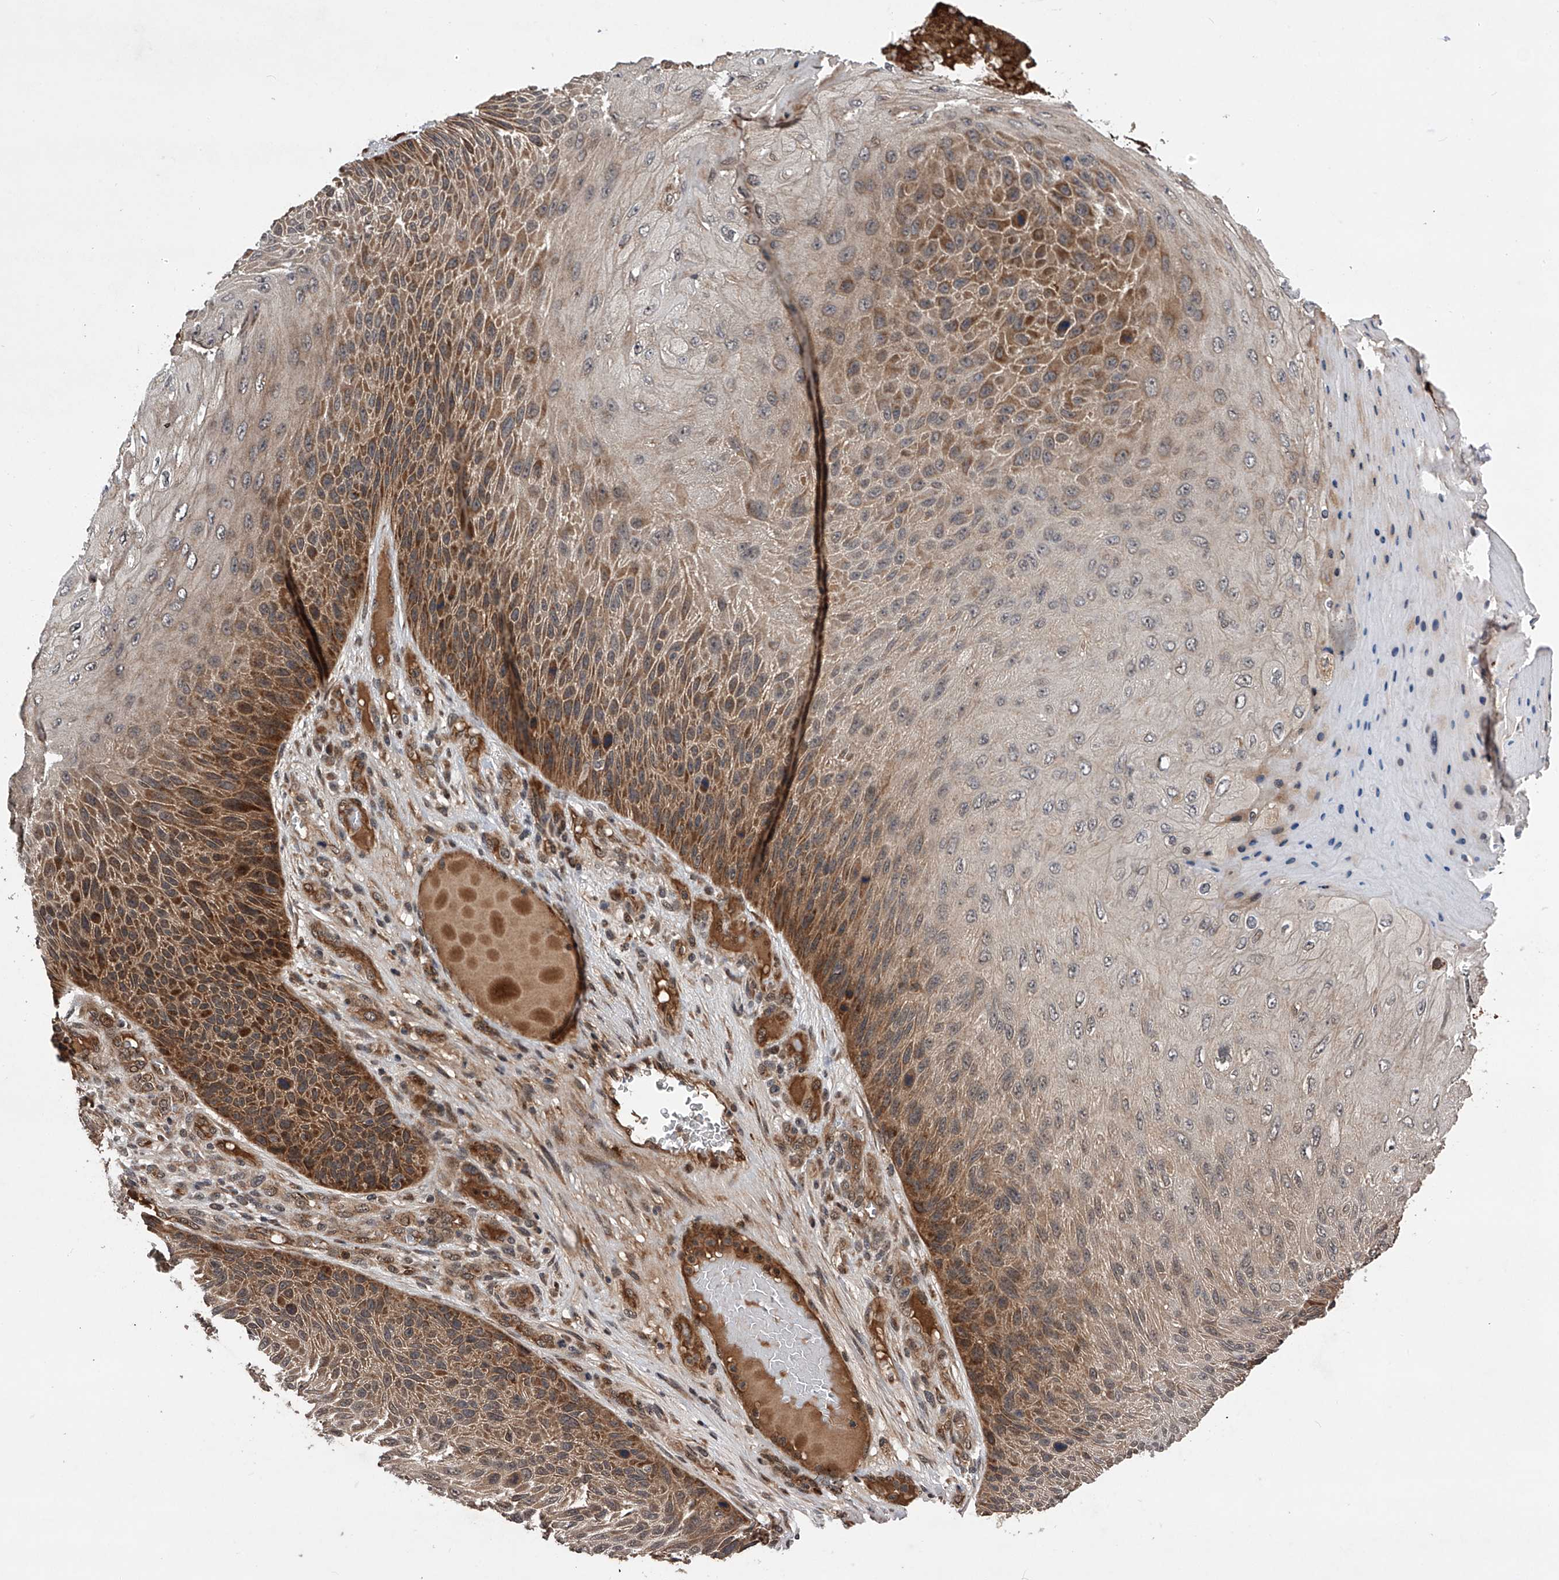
{"staining": {"intensity": "moderate", "quantity": ">75%", "location": "cytoplasmic/membranous"}, "tissue": "skin cancer", "cell_type": "Tumor cells", "image_type": "cancer", "snomed": [{"axis": "morphology", "description": "Squamous cell carcinoma, NOS"}, {"axis": "topography", "description": "Skin"}], "caption": "High-power microscopy captured an immunohistochemistry (IHC) histopathology image of skin cancer (squamous cell carcinoma), revealing moderate cytoplasmic/membranous positivity in approximately >75% of tumor cells.", "gene": "MAP3K11", "patient": {"sex": "female", "age": 88}}